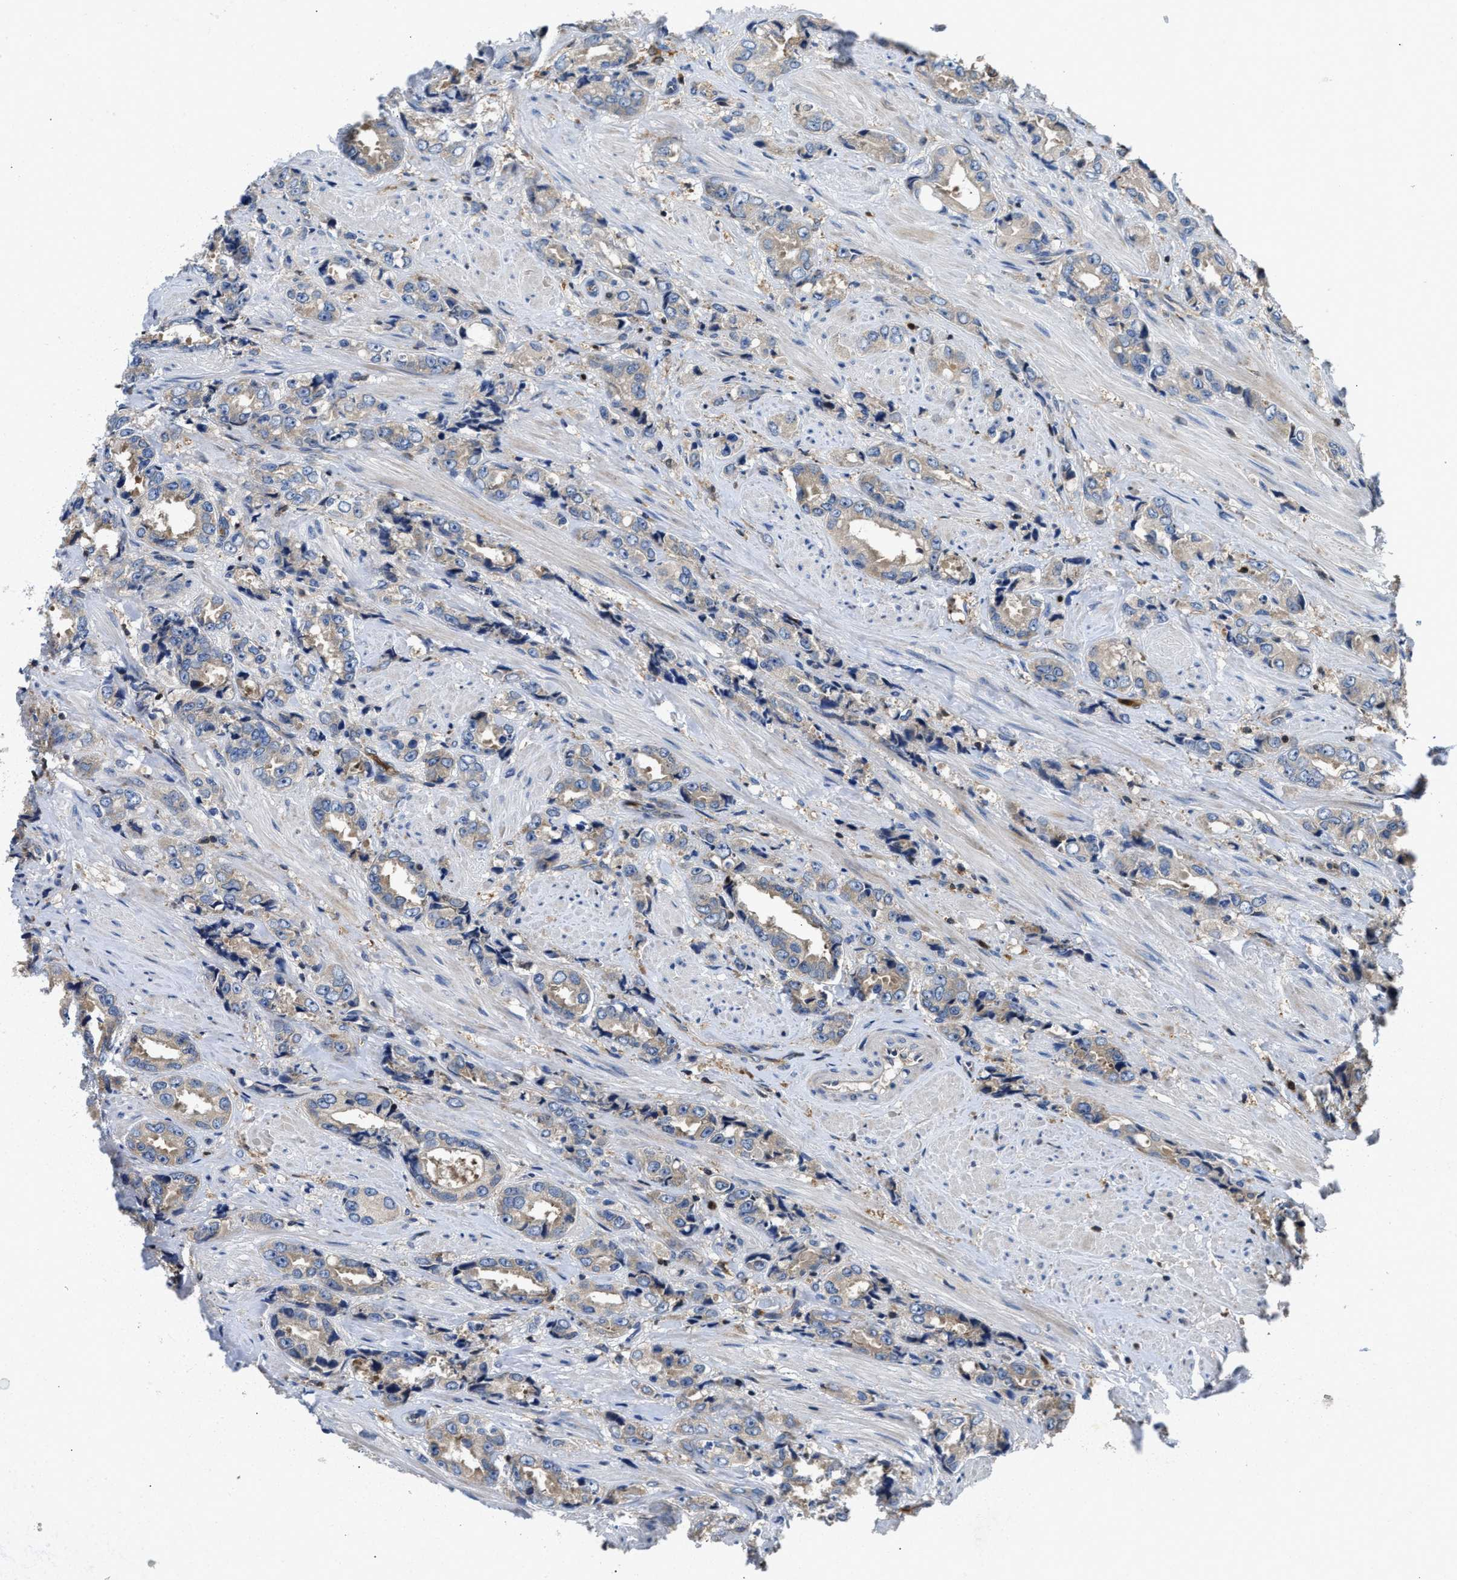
{"staining": {"intensity": "weak", "quantity": "<25%", "location": "cytoplasmic/membranous"}, "tissue": "prostate cancer", "cell_type": "Tumor cells", "image_type": "cancer", "snomed": [{"axis": "morphology", "description": "Adenocarcinoma, High grade"}, {"axis": "topography", "description": "Prostate"}], "caption": "Prostate cancer (high-grade adenocarcinoma) was stained to show a protein in brown. There is no significant positivity in tumor cells.", "gene": "OSTF1", "patient": {"sex": "male", "age": 61}}